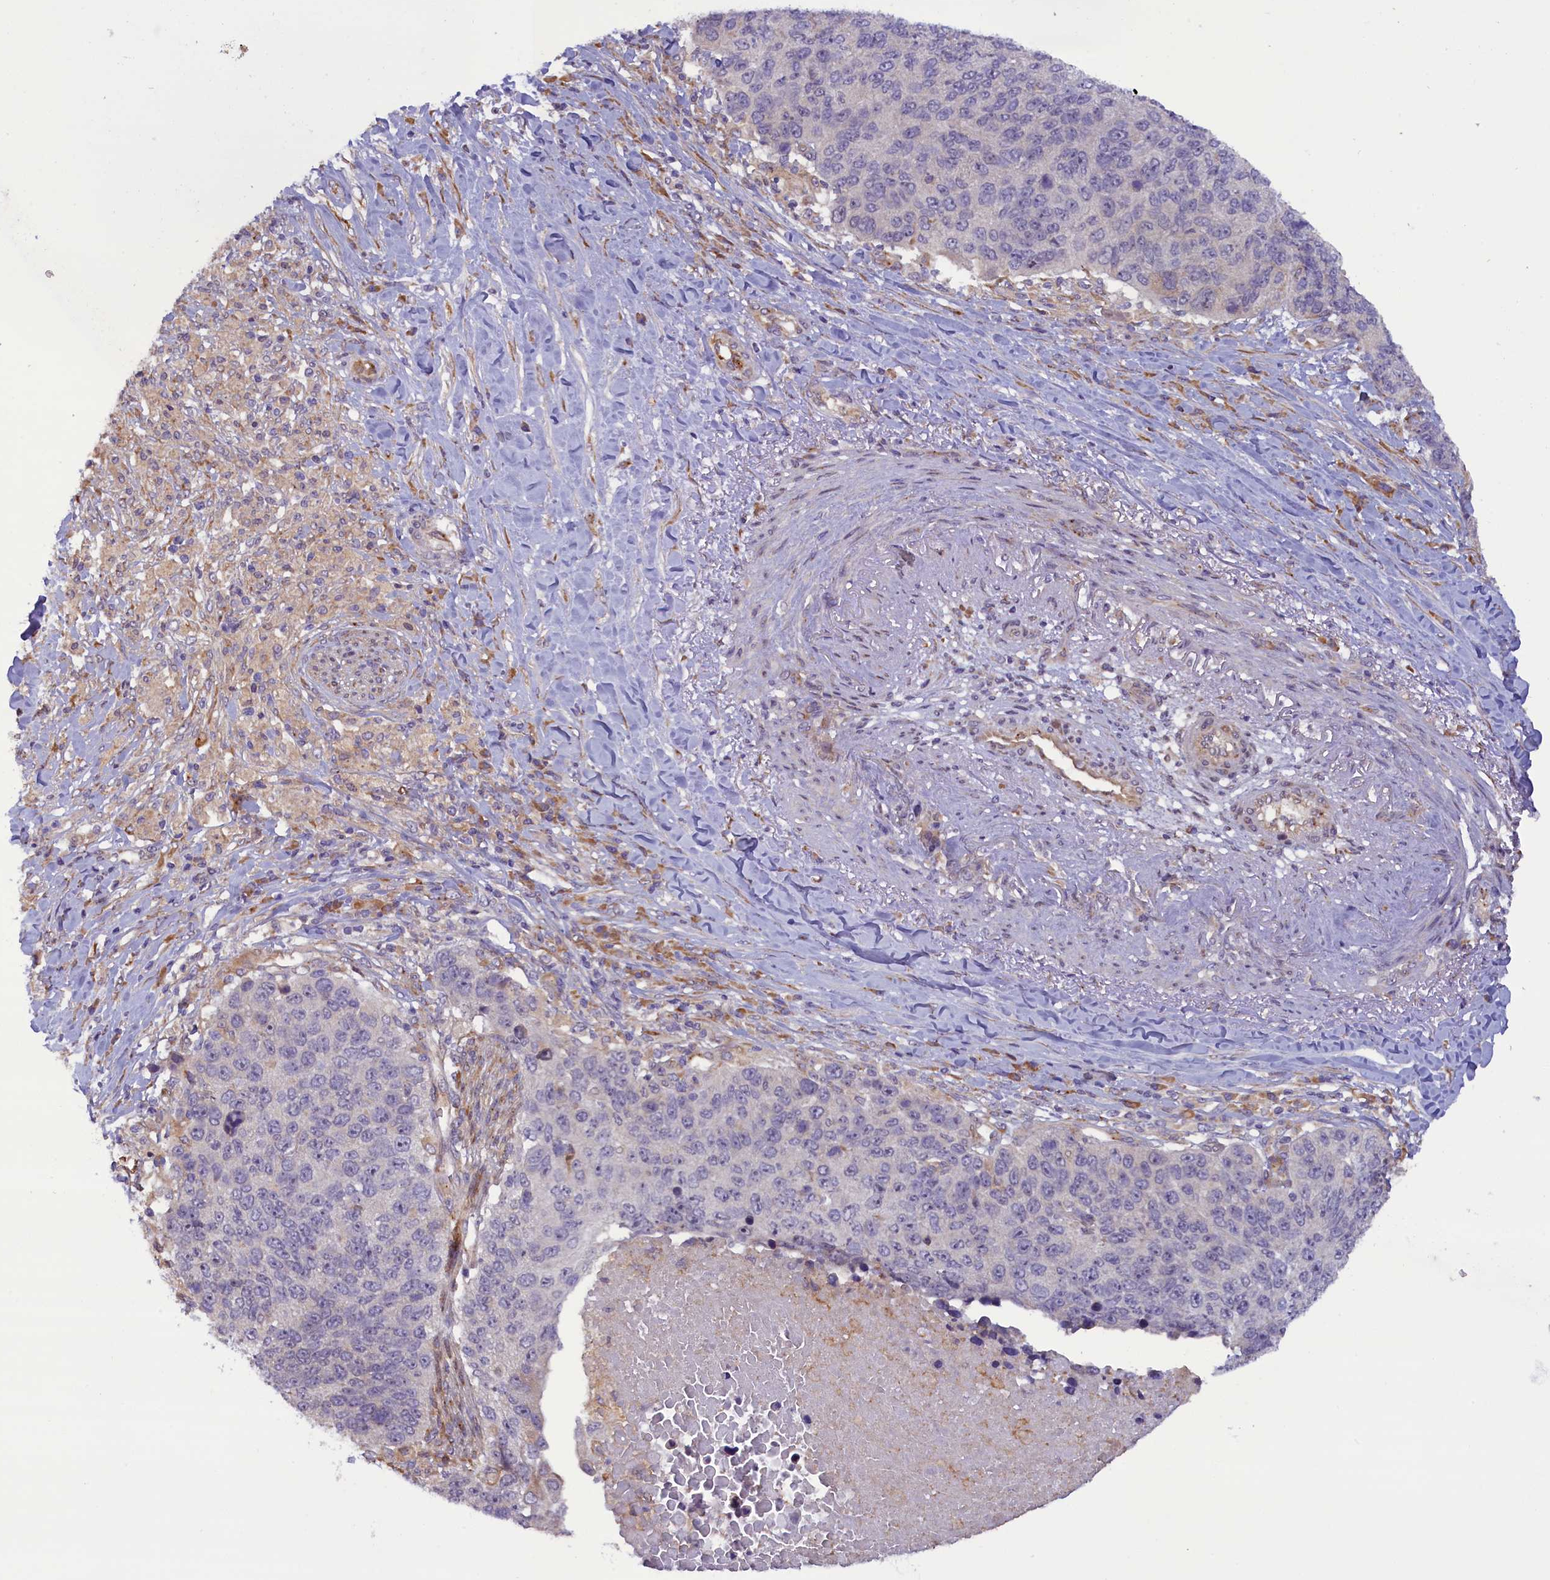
{"staining": {"intensity": "negative", "quantity": "none", "location": "none"}, "tissue": "lung cancer", "cell_type": "Tumor cells", "image_type": "cancer", "snomed": [{"axis": "morphology", "description": "Normal tissue, NOS"}, {"axis": "morphology", "description": "Squamous cell carcinoma, NOS"}, {"axis": "topography", "description": "Lymph node"}, {"axis": "topography", "description": "Lung"}], "caption": "A micrograph of lung squamous cell carcinoma stained for a protein shows no brown staining in tumor cells.", "gene": "CCDC9B", "patient": {"sex": "male", "age": 66}}